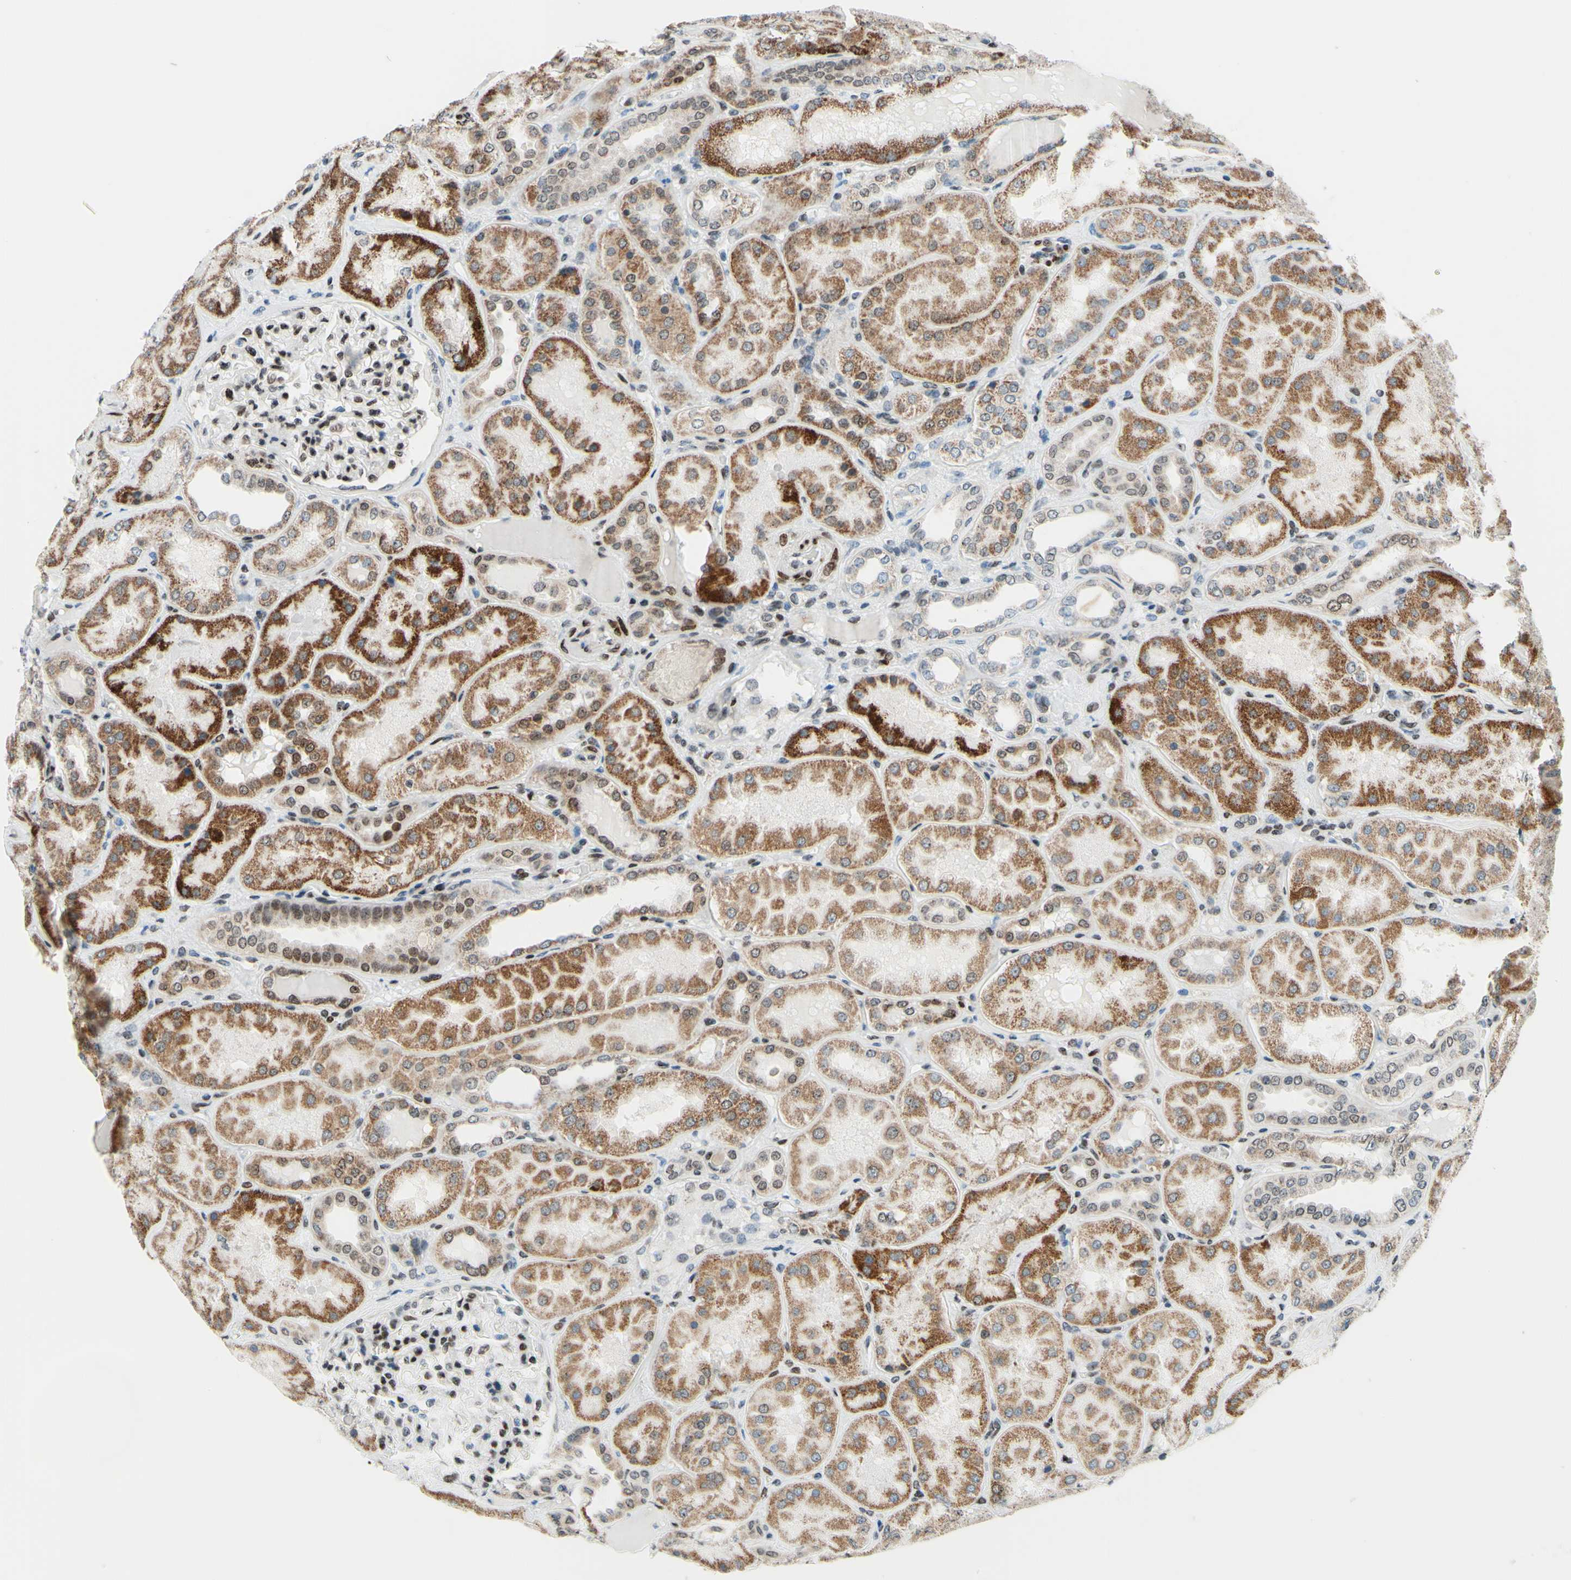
{"staining": {"intensity": "moderate", "quantity": ">75%", "location": "nuclear"}, "tissue": "kidney", "cell_type": "Cells in glomeruli", "image_type": "normal", "snomed": [{"axis": "morphology", "description": "Normal tissue, NOS"}, {"axis": "topography", "description": "Kidney"}], "caption": "Approximately >75% of cells in glomeruli in normal kidney demonstrate moderate nuclear protein positivity as visualized by brown immunohistochemical staining.", "gene": "CBX7", "patient": {"sex": "female", "age": 56}}